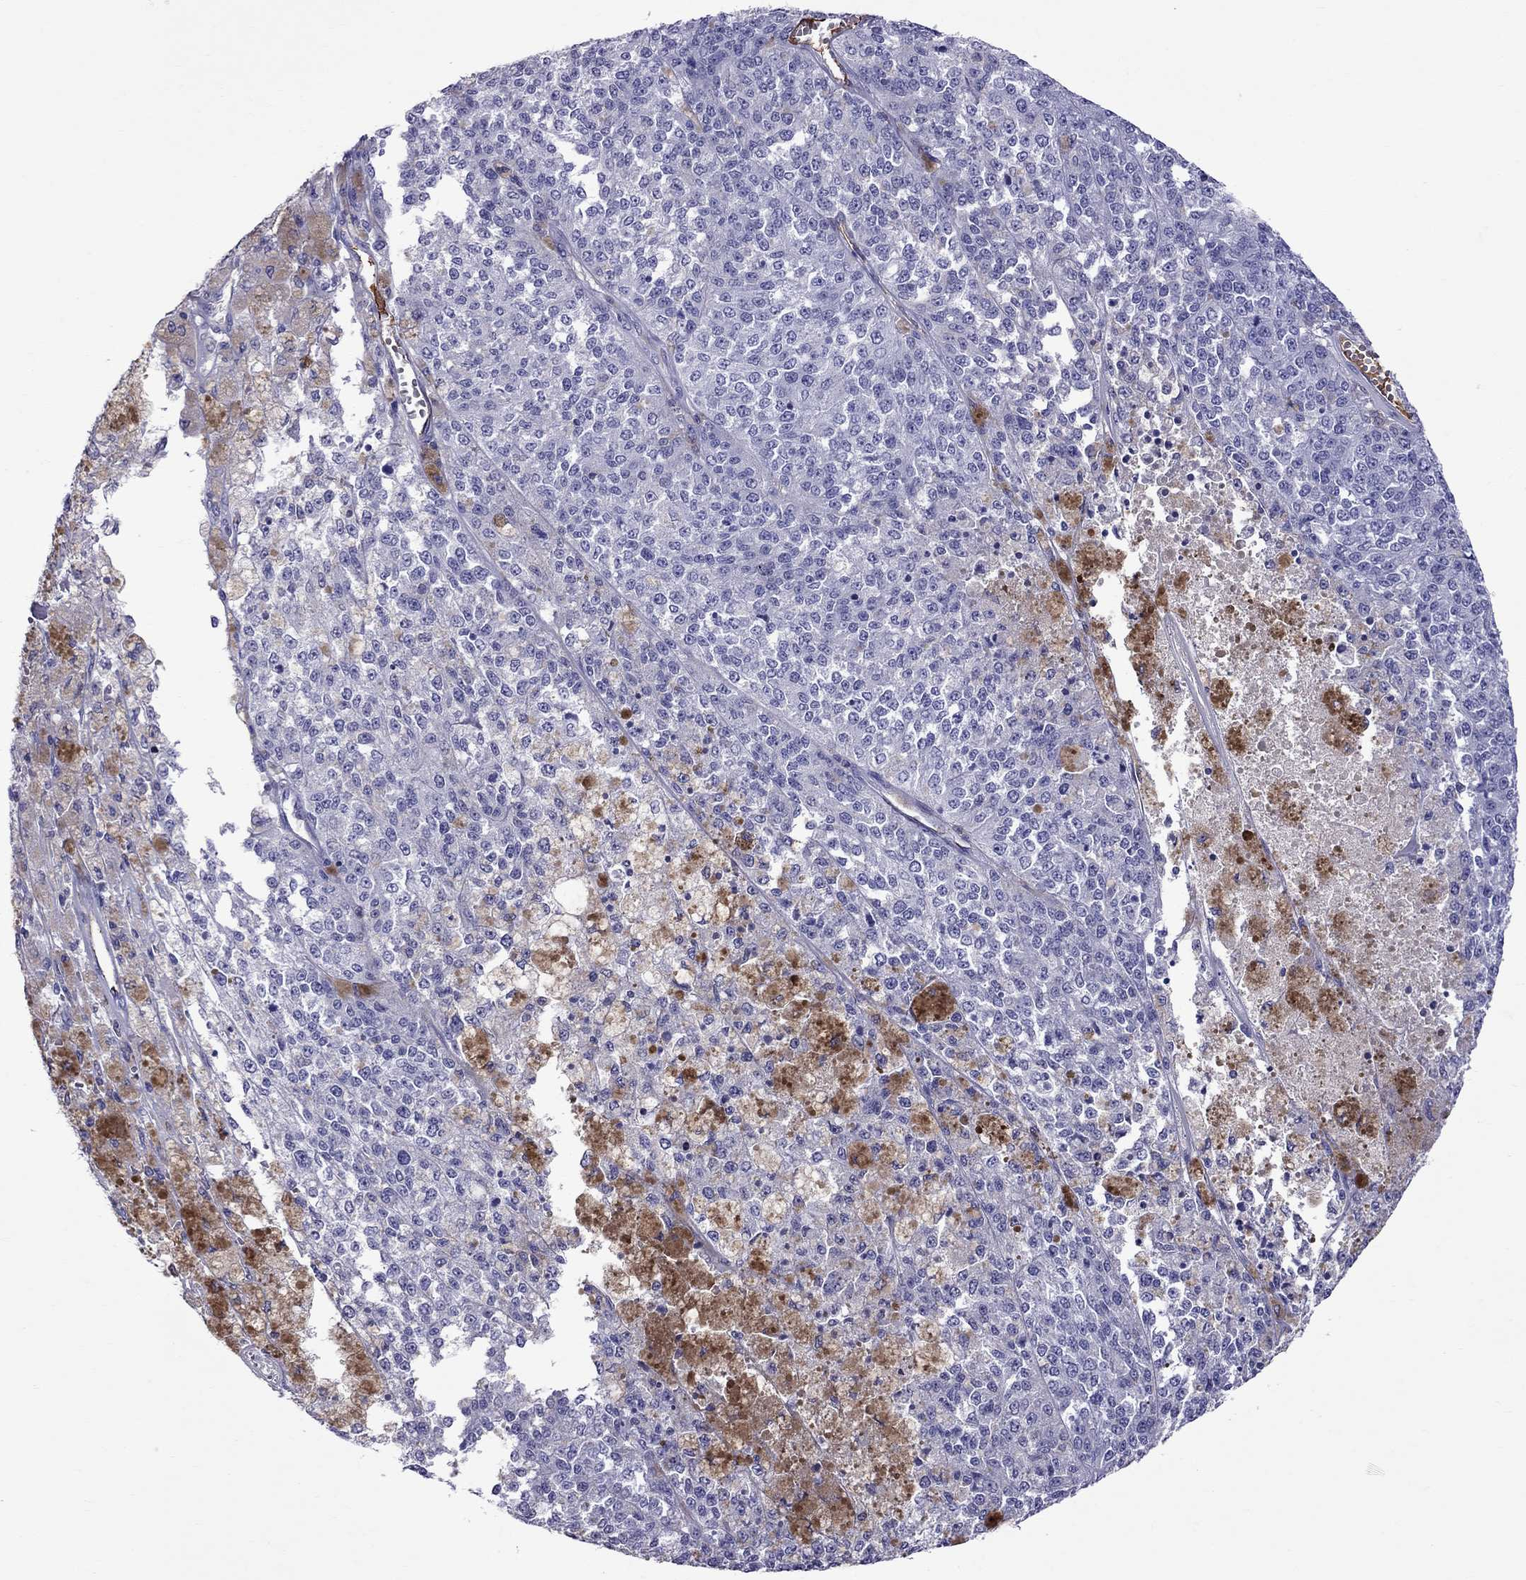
{"staining": {"intensity": "negative", "quantity": "none", "location": "none"}, "tissue": "melanoma", "cell_type": "Tumor cells", "image_type": "cancer", "snomed": [{"axis": "morphology", "description": "Malignant melanoma, Metastatic site"}, {"axis": "topography", "description": "Lymph node"}], "caption": "This is a histopathology image of immunohistochemistry staining of melanoma, which shows no positivity in tumor cells.", "gene": "SCART1", "patient": {"sex": "female", "age": 64}}